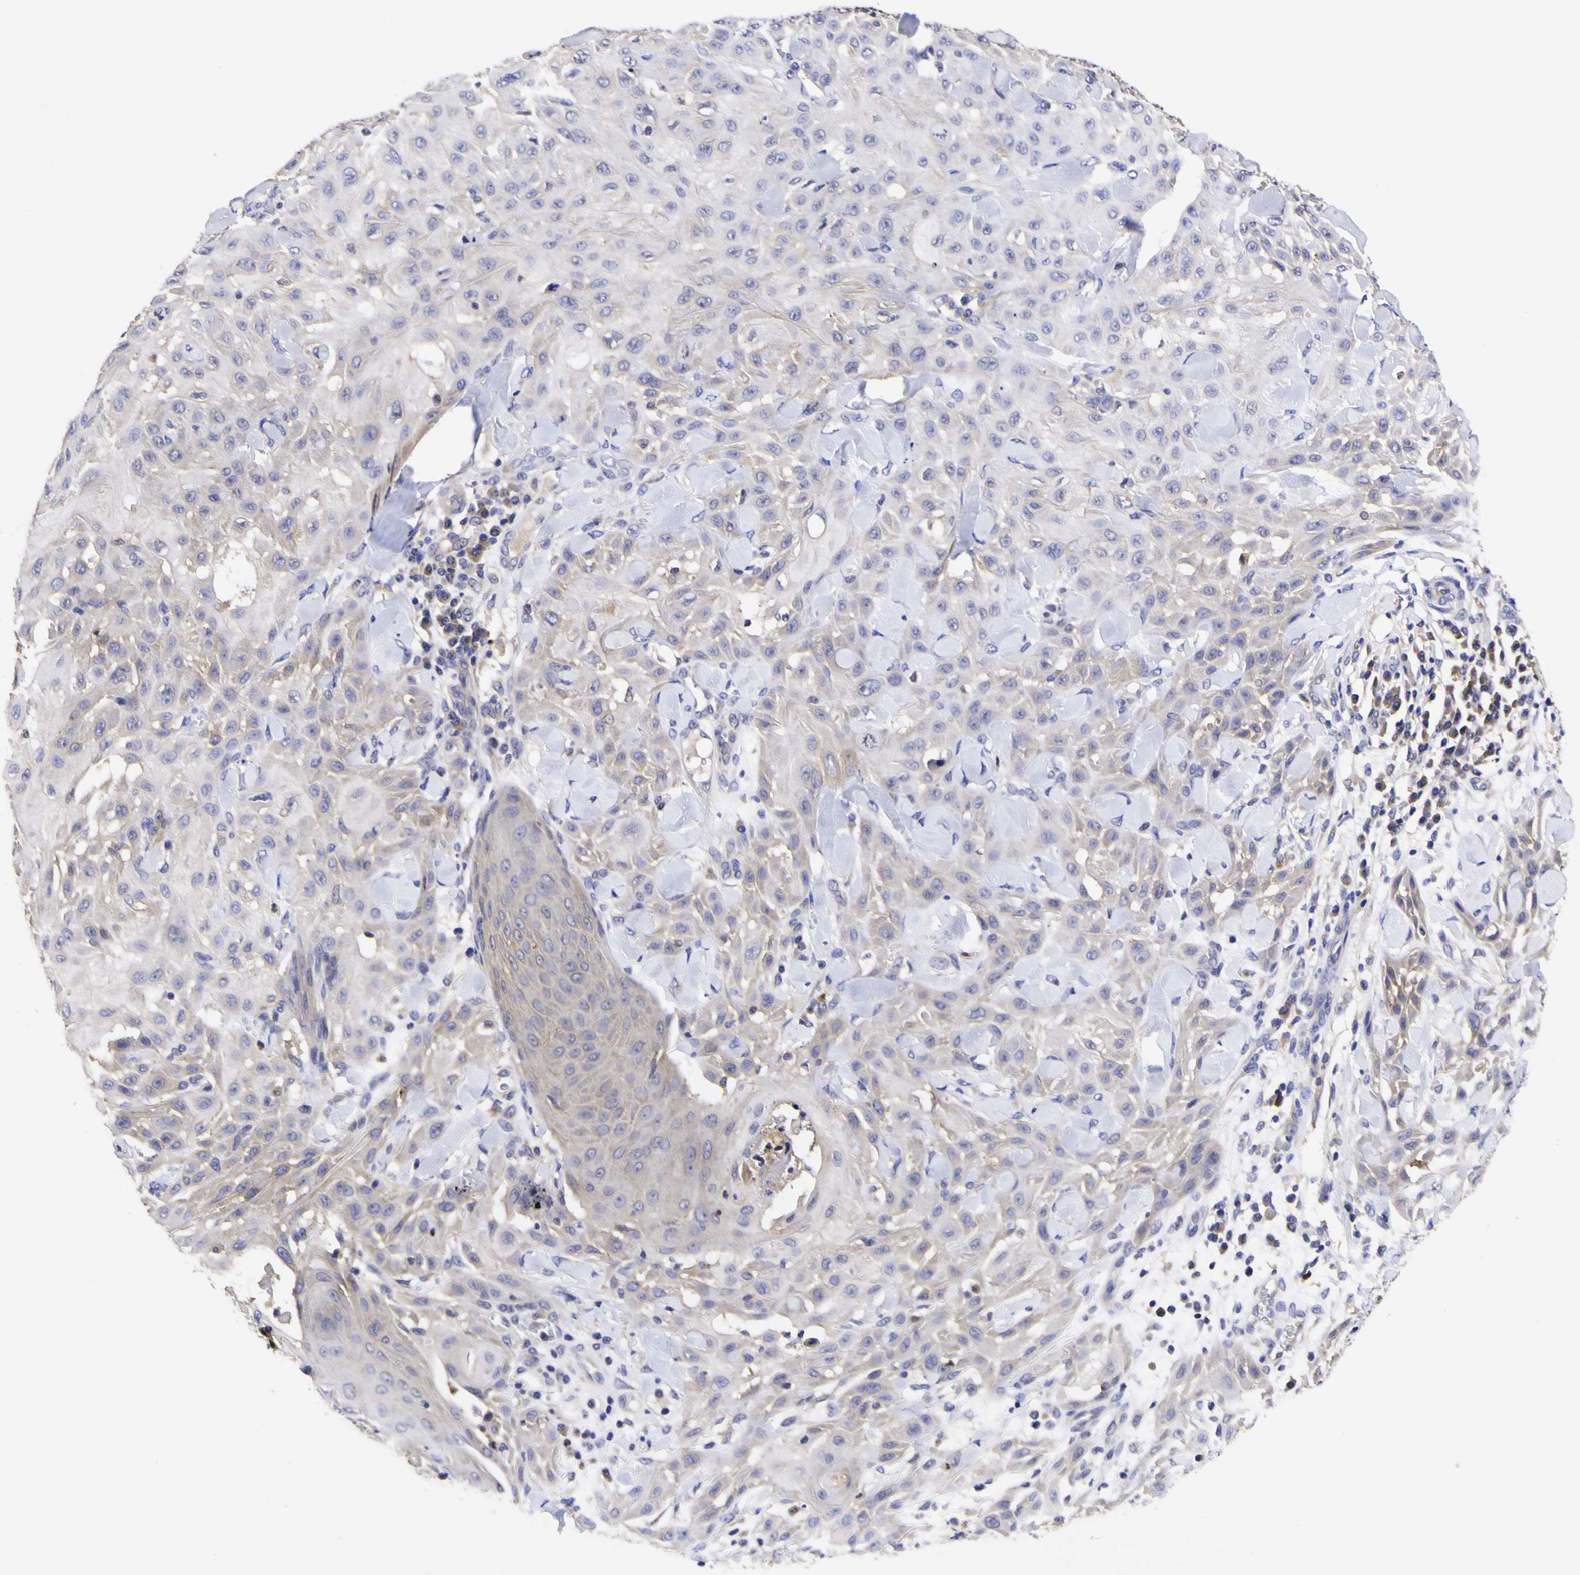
{"staining": {"intensity": "negative", "quantity": "none", "location": "none"}, "tissue": "skin cancer", "cell_type": "Tumor cells", "image_type": "cancer", "snomed": [{"axis": "morphology", "description": "Squamous cell carcinoma, NOS"}, {"axis": "topography", "description": "Skin"}], "caption": "Tumor cells are negative for brown protein staining in squamous cell carcinoma (skin).", "gene": "MAPK14", "patient": {"sex": "male", "age": 24}}